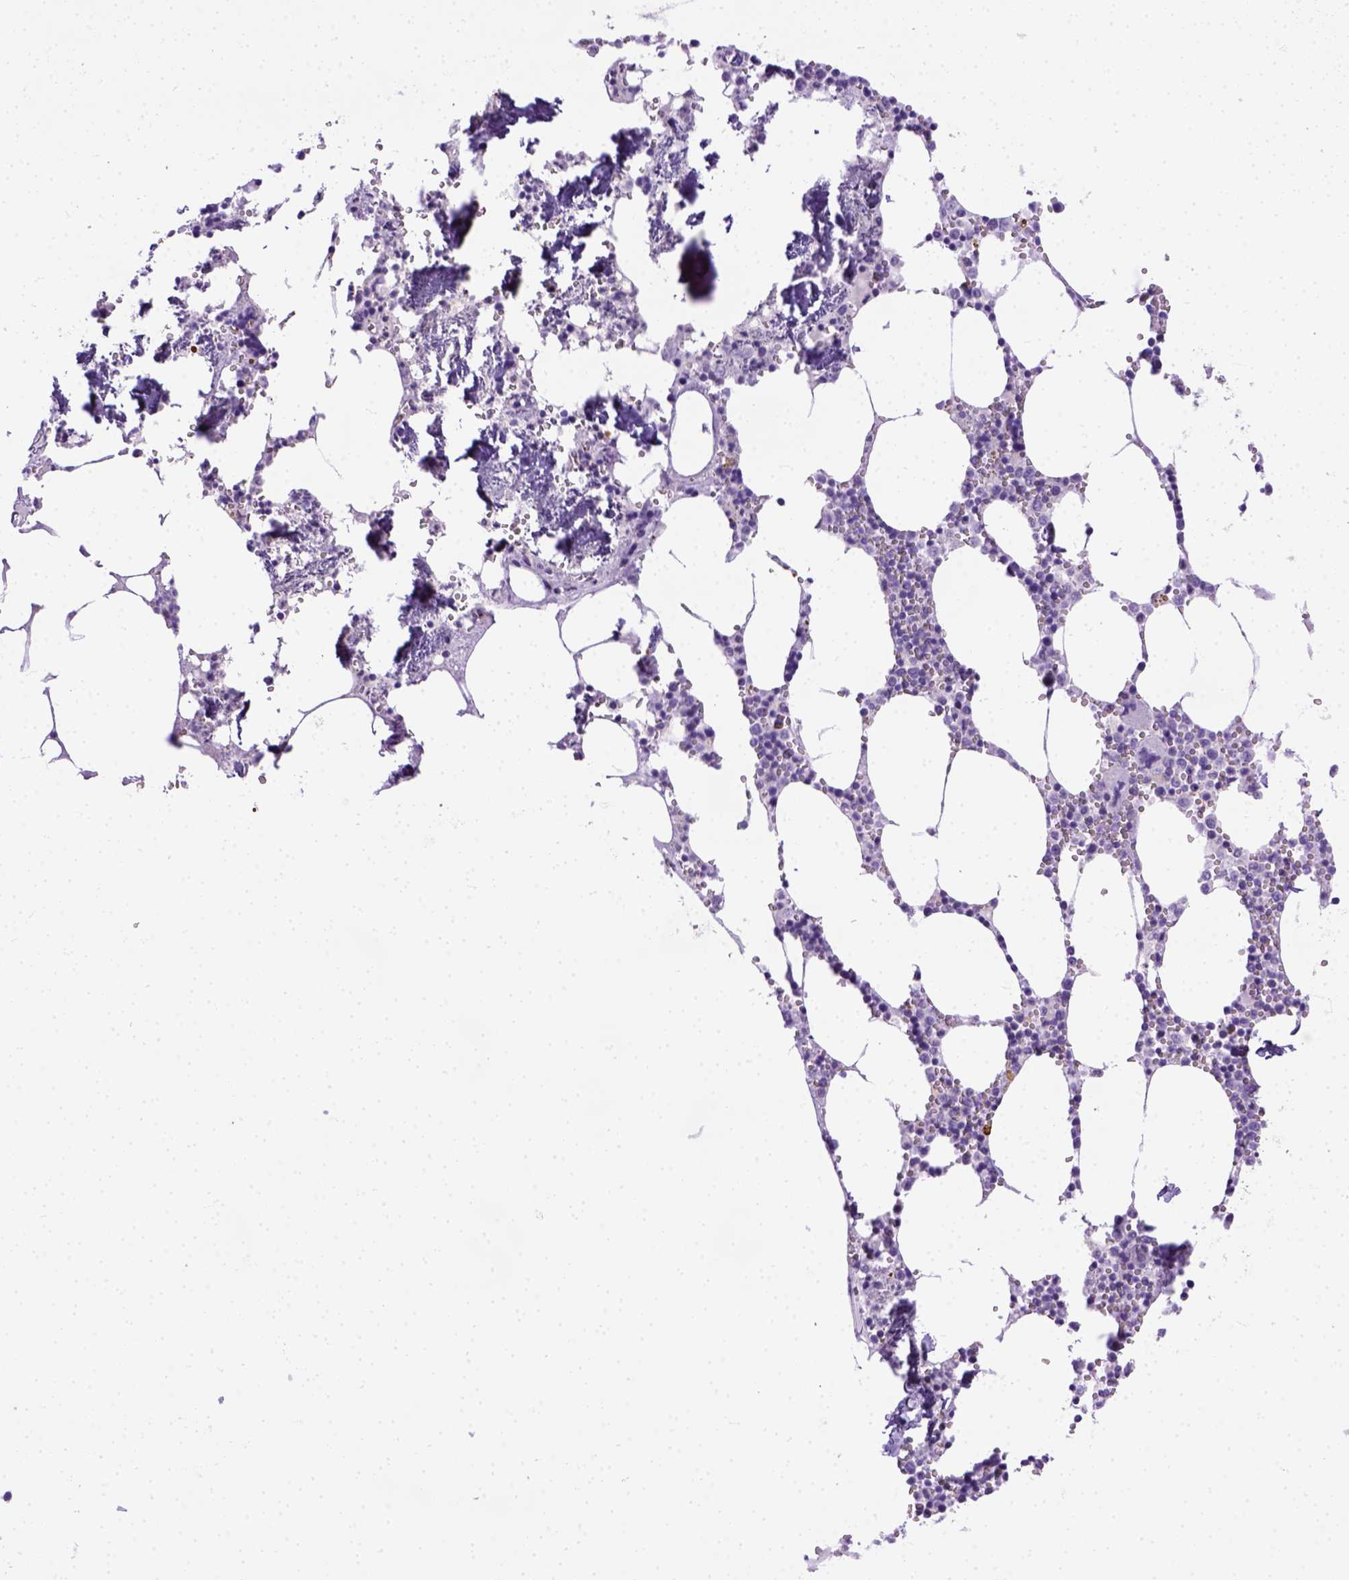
{"staining": {"intensity": "negative", "quantity": "none", "location": "none"}, "tissue": "bone marrow", "cell_type": "Hematopoietic cells", "image_type": "normal", "snomed": [{"axis": "morphology", "description": "Normal tissue, NOS"}, {"axis": "topography", "description": "Bone marrow"}], "caption": "This is an IHC histopathology image of normal bone marrow. There is no positivity in hematopoietic cells.", "gene": "FAM184B", "patient": {"sex": "male", "age": 54}}